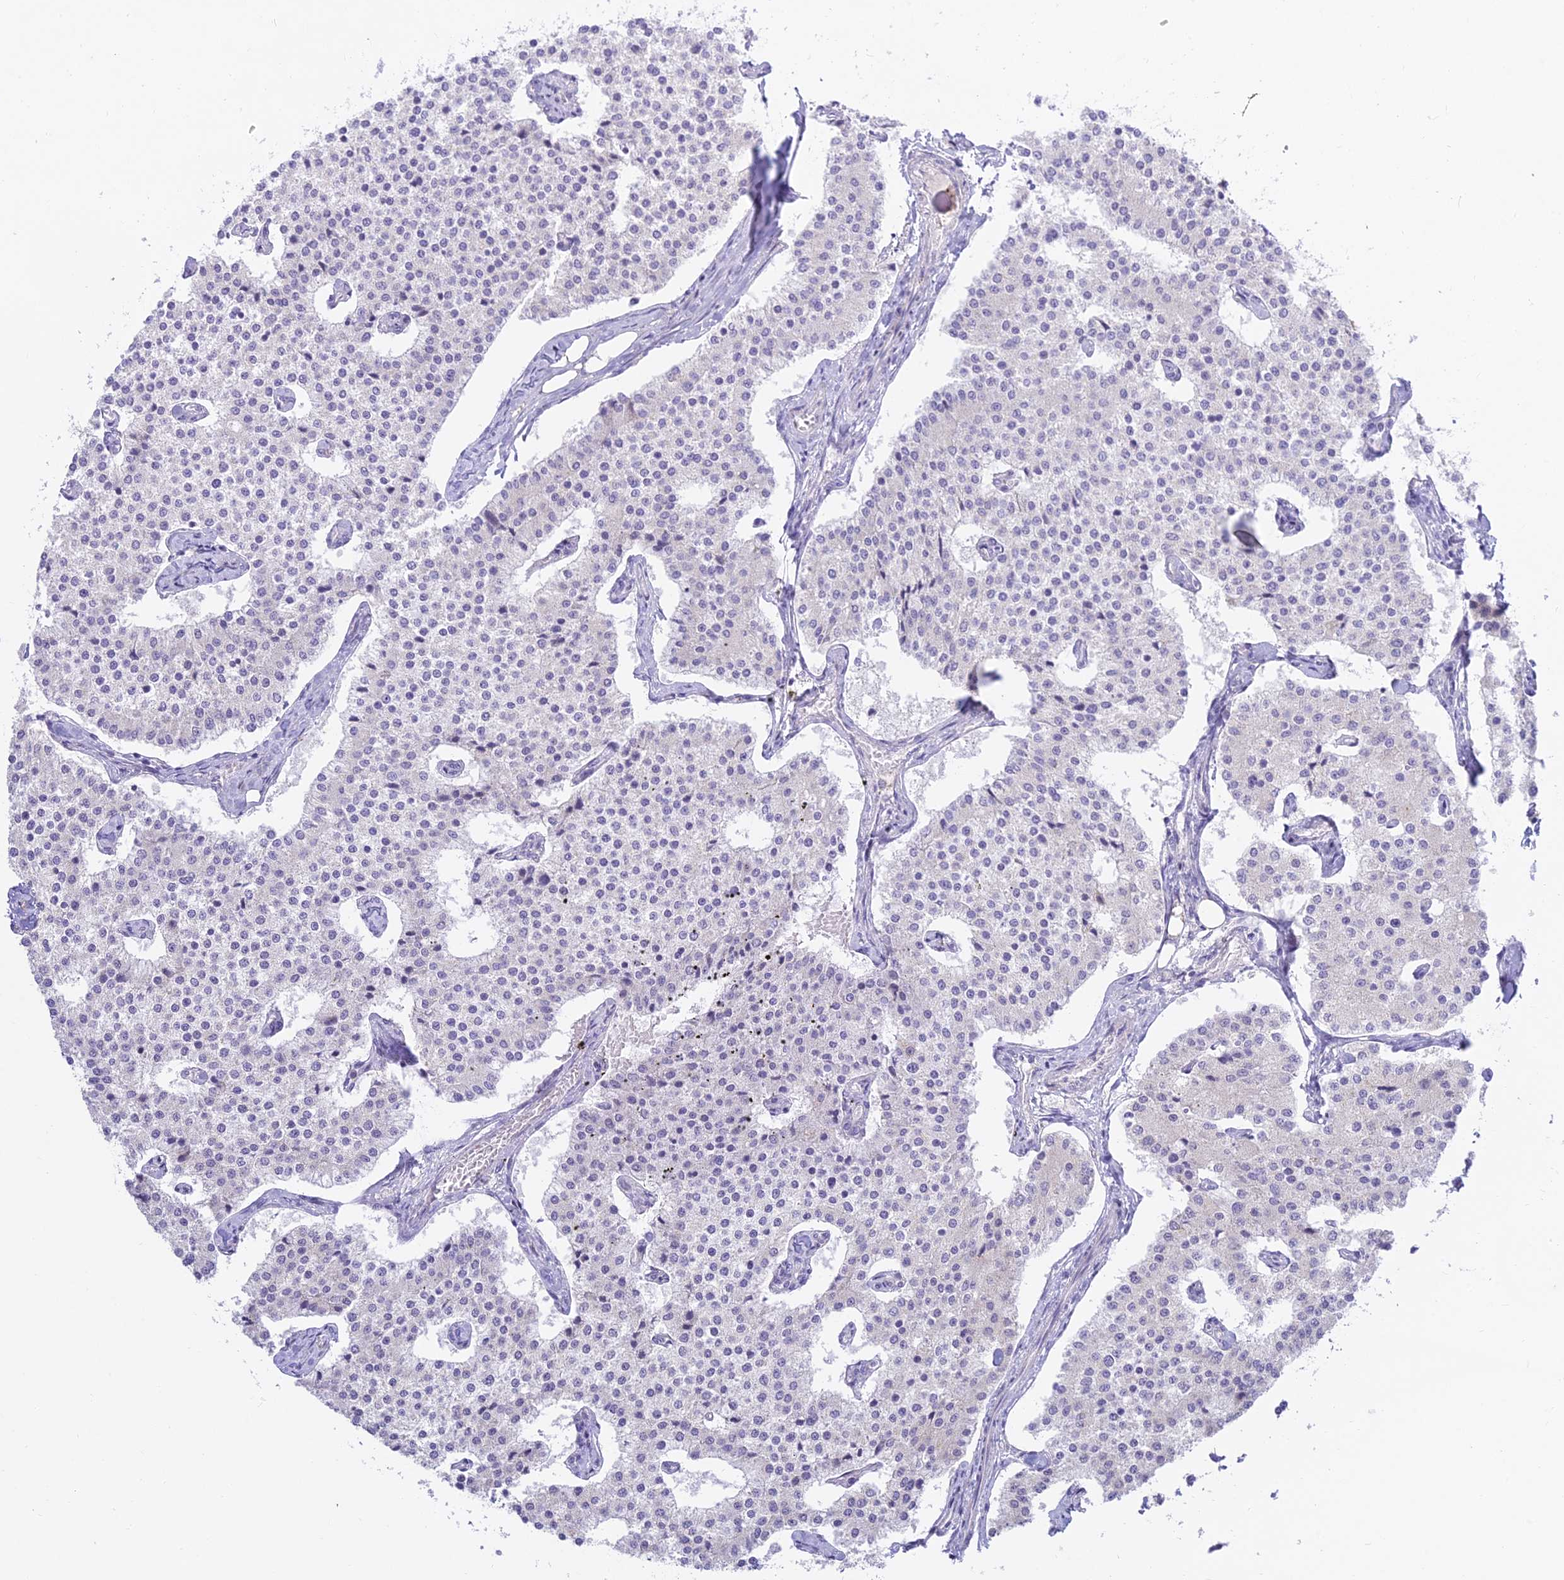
{"staining": {"intensity": "negative", "quantity": "none", "location": "none"}, "tissue": "carcinoid", "cell_type": "Tumor cells", "image_type": "cancer", "snomed": [{"axis": "morphology", "description": "Carcinoid, malignant, NOS"}, {"axis": "topography", "description": "Colon"}], "caption": "DAB (3,3'-diaminobenzidine) immunohistochemical staining of malignant carcinoid demonstrates no significant positivity in tumor cells.", "gene": "TMEM40", "patient": {"sex": "female", "age": 52}}